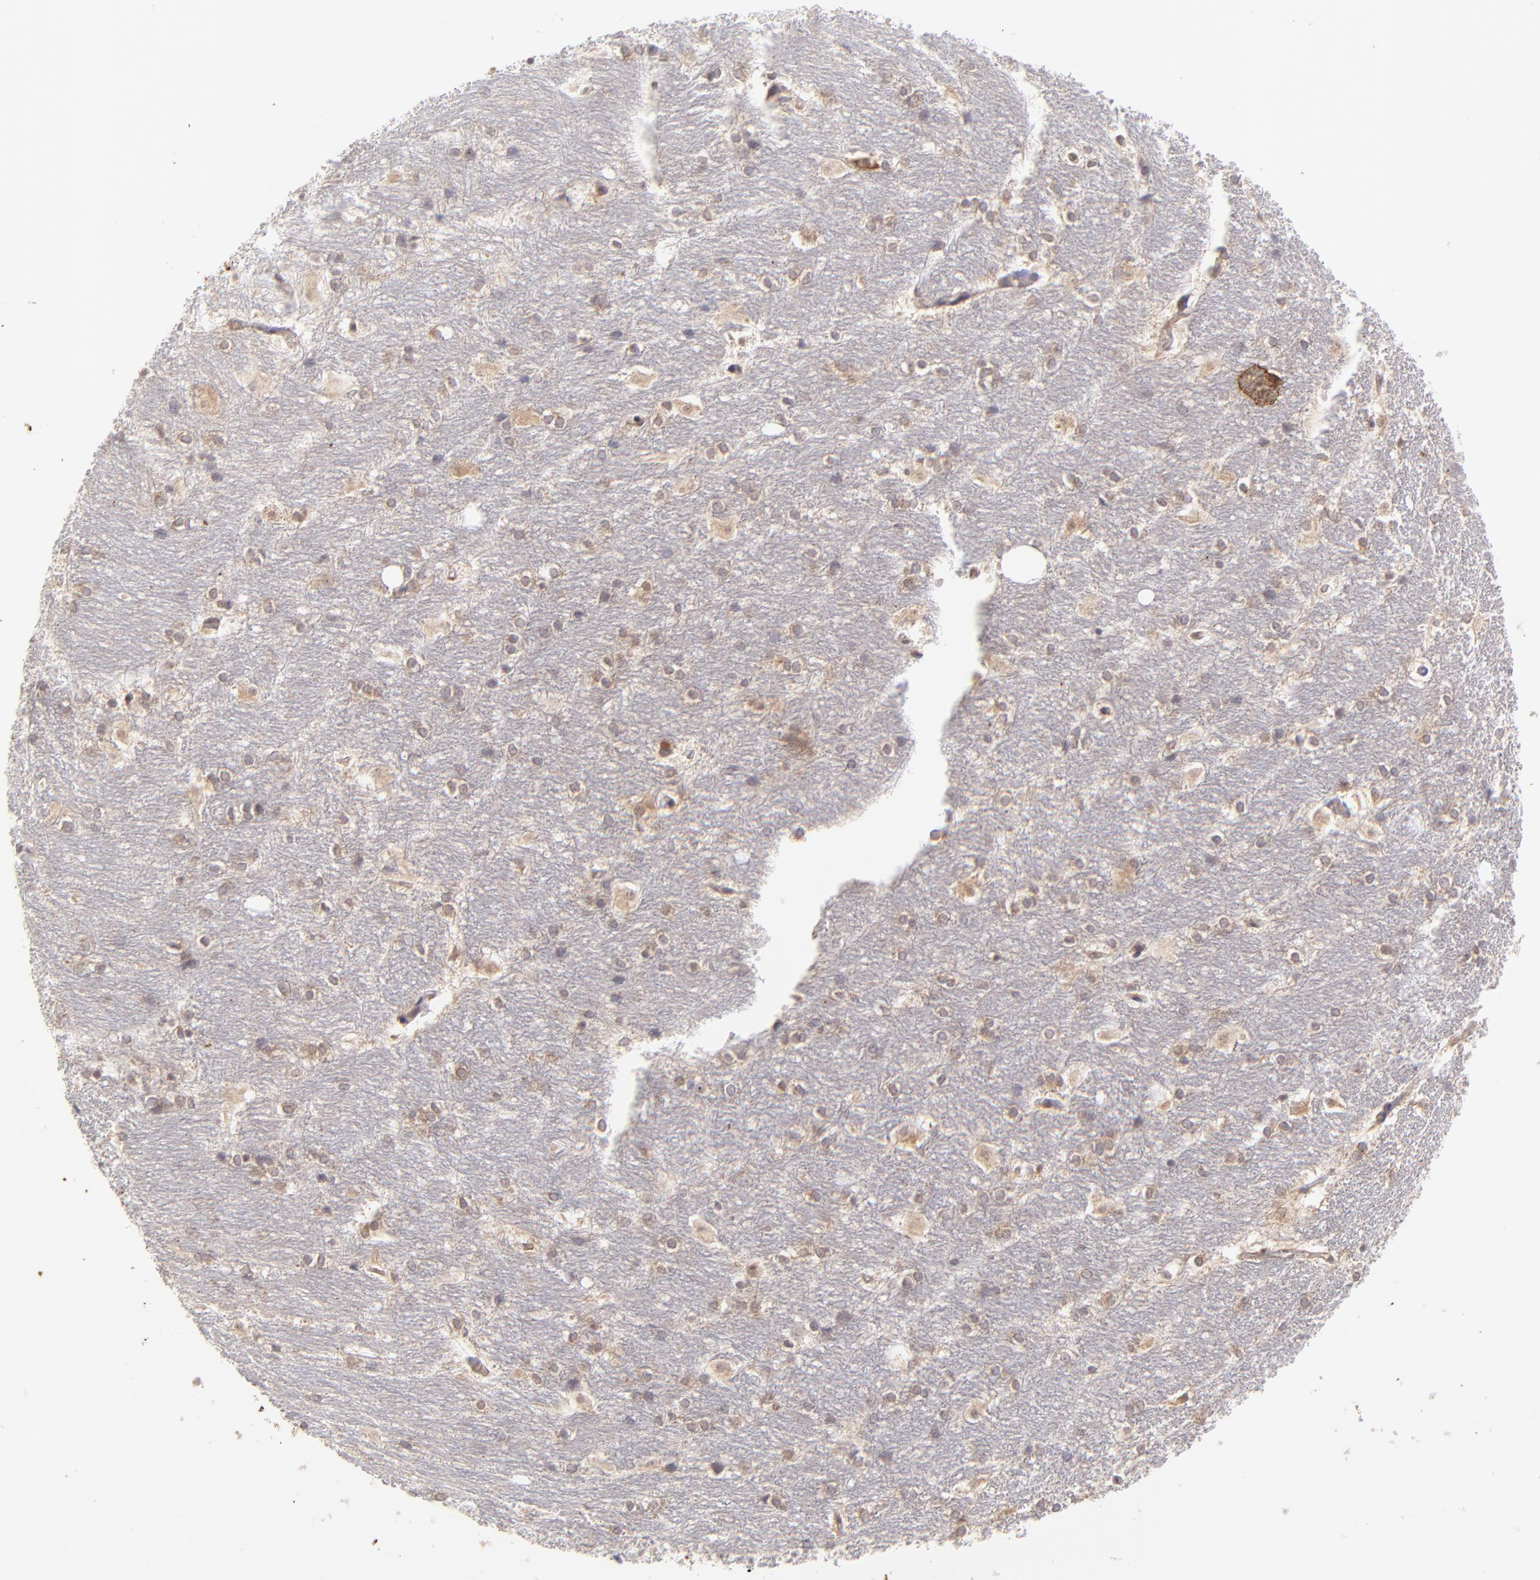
{"staining": {"intensity": "moderate", "quantity": "25%-75%", "location": "cytoplasmic/membranous"}, "tissue": "hippocampus", "cell_type": "Glial cells", "image_type": "normal", "snomed": [{"axis": "morphology", "description": "Normal tissue, NOS"}, {"axis": "topography", "description": "Hippocampus"}], "caption": "Unremarkable hippocampus was stained to show a protein in brown. There is medium levels of moderate cytoplasmic/membranous expression in about 25%-75% of glial cells. (IHC, brightfield microscopy, high magnification).", "gene": "TNRC6B", "patient": {"sex": "female", "age": 19}}